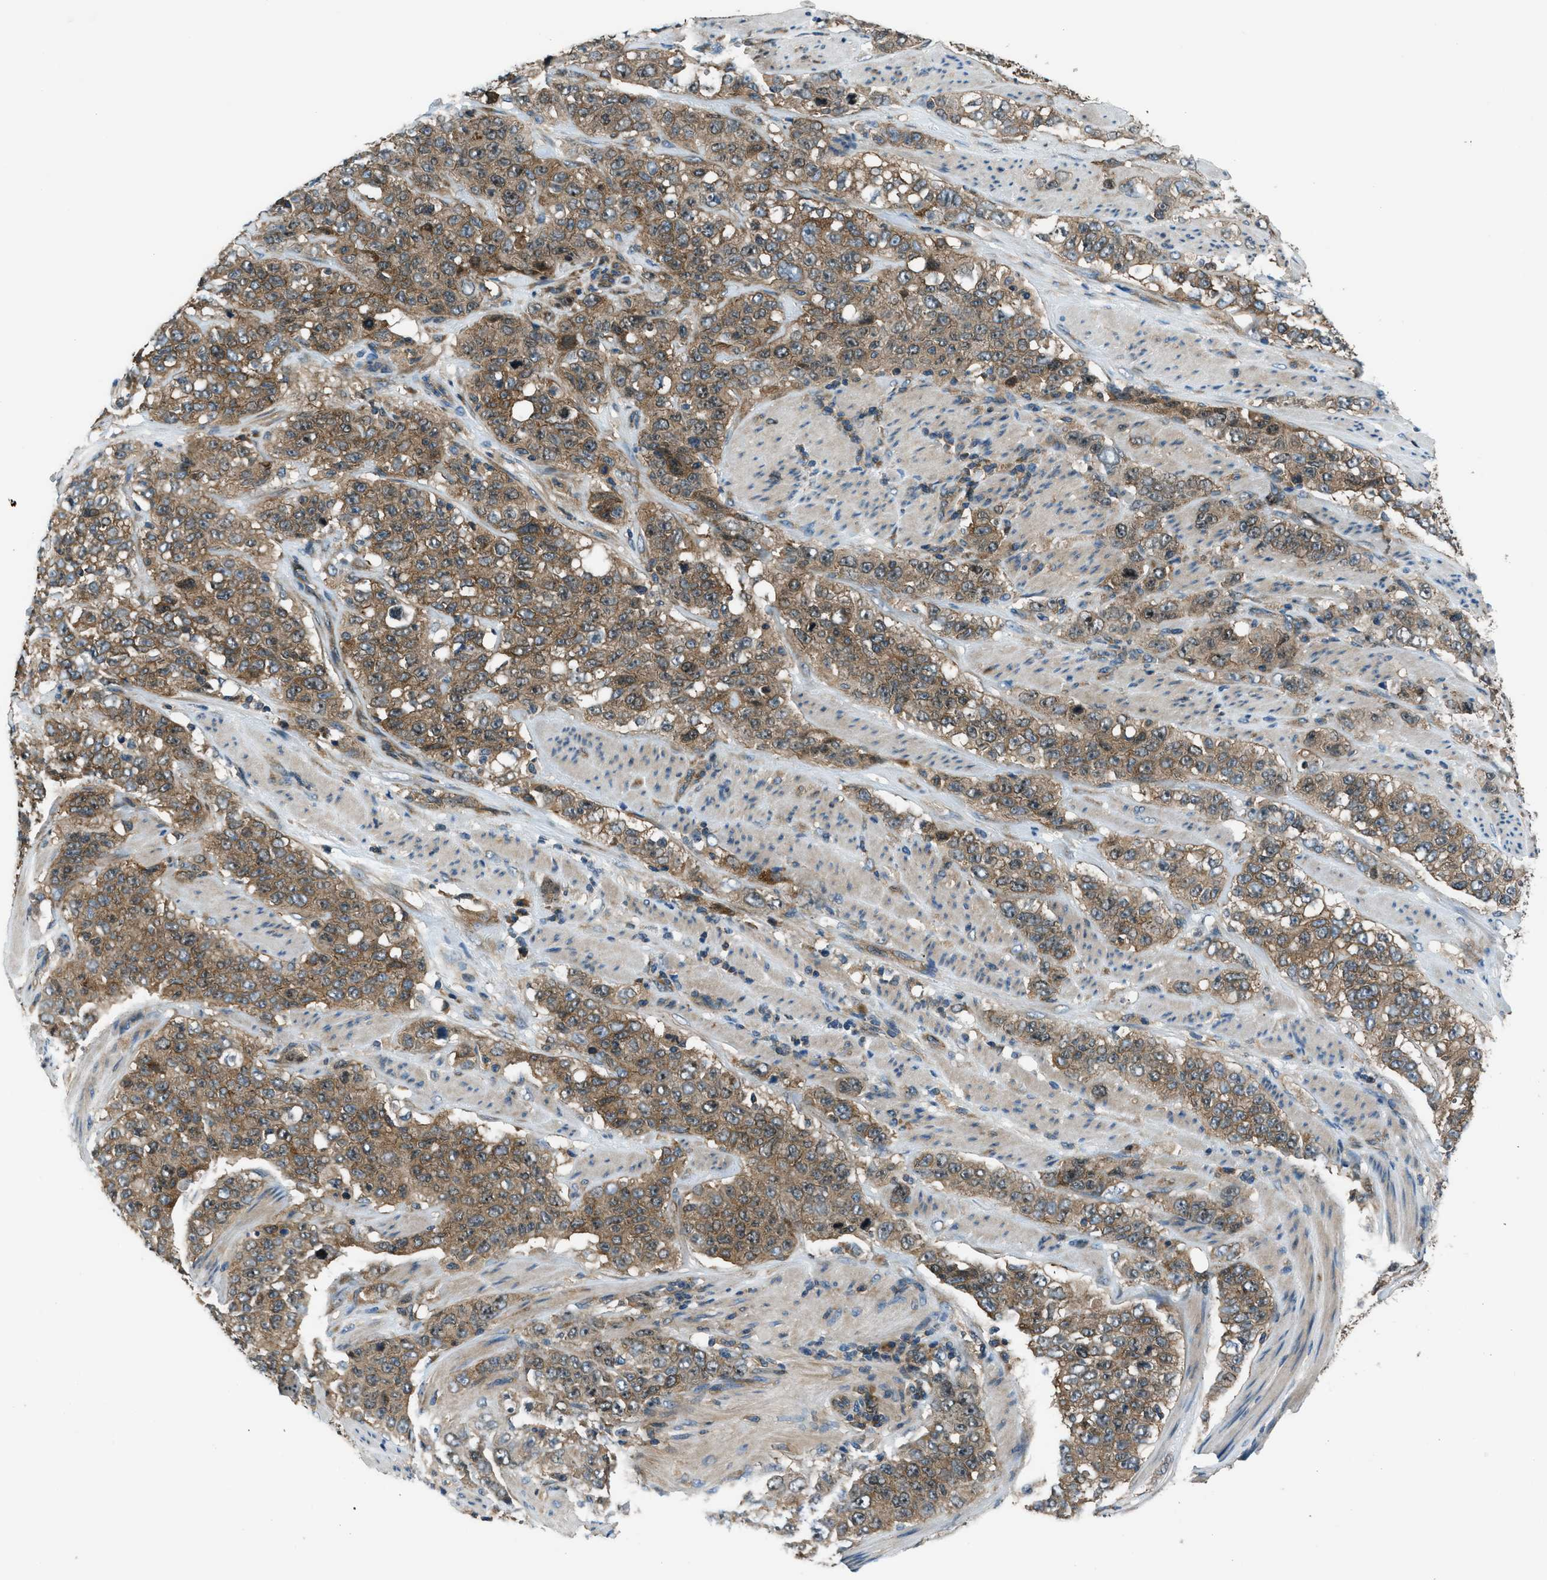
{"staining": {"intensity": "moderate", "quantity": ">75%", "location": "cytoplasmic/membranous"}, "tissue": "stomach cancer", "cell_type": "Tumor cells", "image_type": "cancer", "snomed": [{"axis": "morphology", "description": "Adenocarcinoma, NOS"}, {"axis": "topography", "description": "Stomach"}], "caption": "This is a photomicrograph of IHC staining of stomach cancer, which shows moderate staining in the cytoplasmic/membranous of tumor cells.", "gene": "ARFGAP2", "patient": {"sex": "male", "age": 48}}